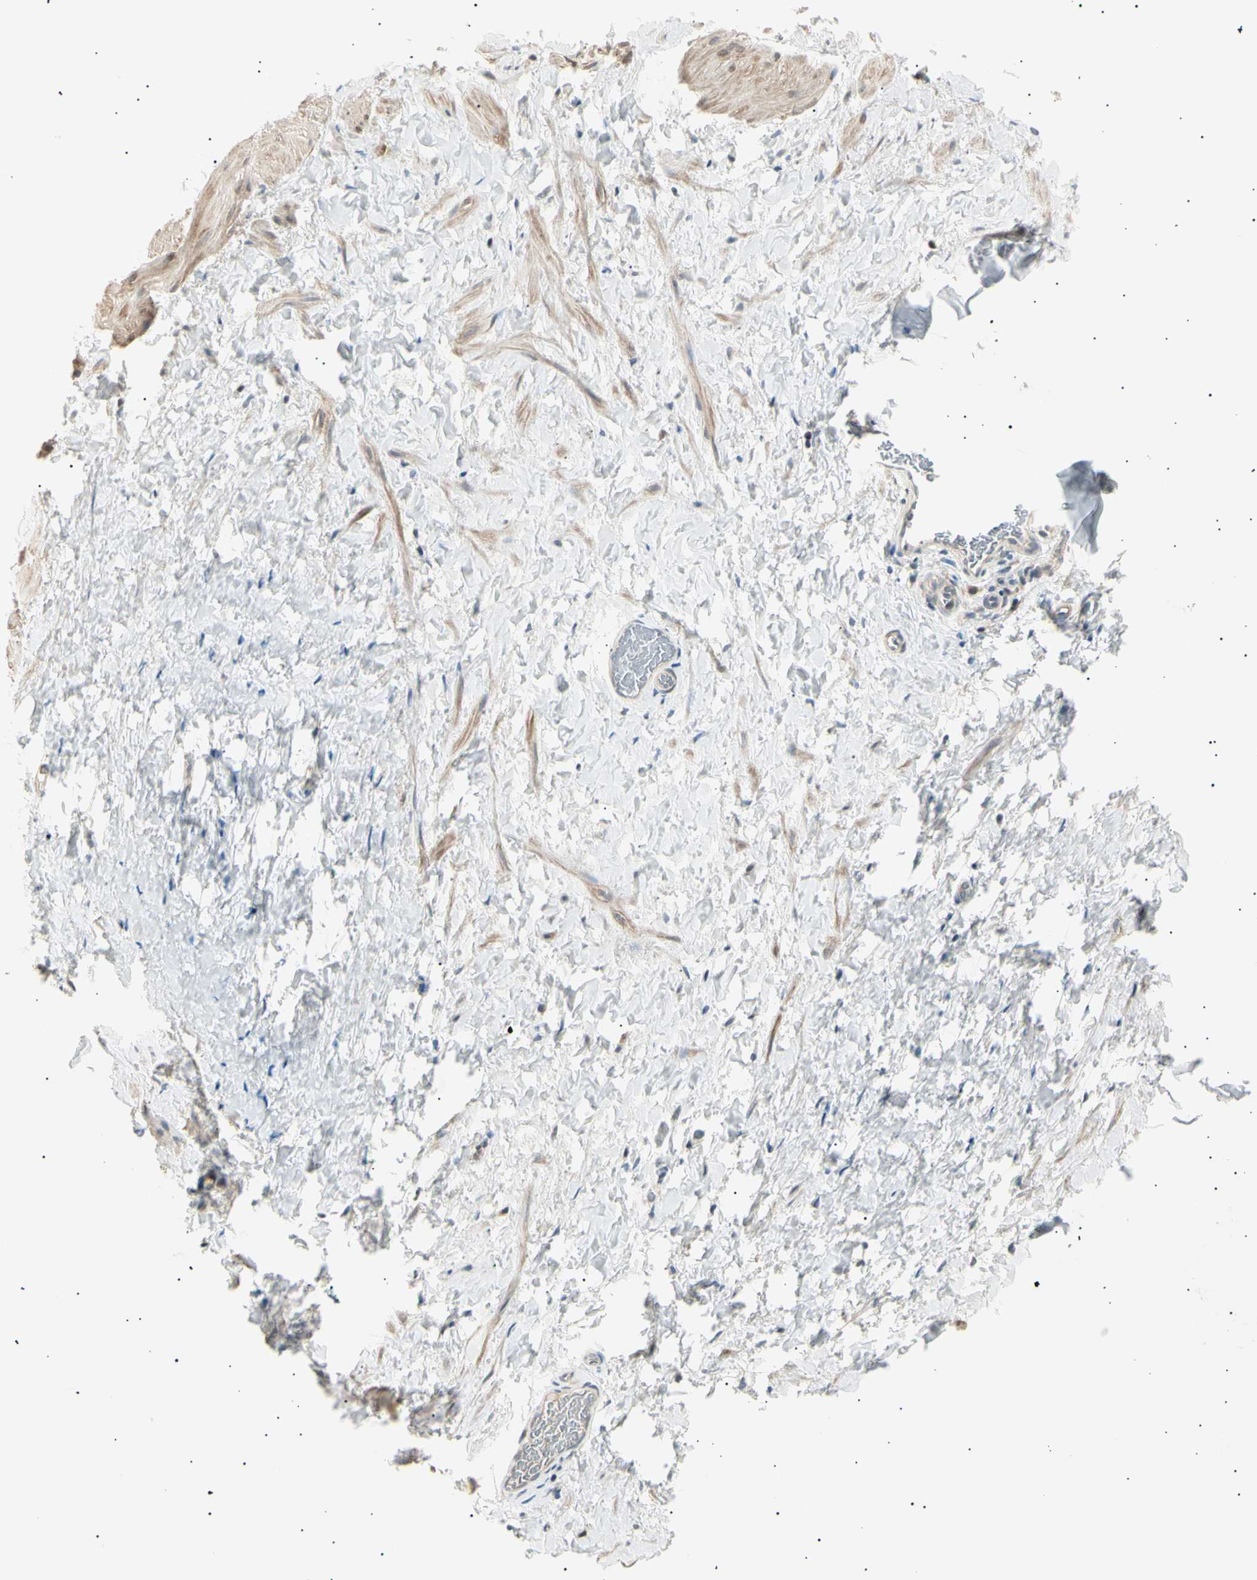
{"staining": {"intensity": "moderate", "quantity": "25%-75%", "location": "cytoplasmic/membranous"}, "tissue": "smooth muscle", "cell_type": "Smooth muscle cells", "image_type": "normal", "snomed": [{"axis": "morphology", "description": "Normal tissue, NOS"}, {"axis": "topography", "description": "Smooth muscle"}], "caption": "Human smooth muscle stained with a protein marker demonstrates moderate staining in smooth muscle cells.", "gene": "LHPP", "patient": {"sex": "male", "age": 16}}